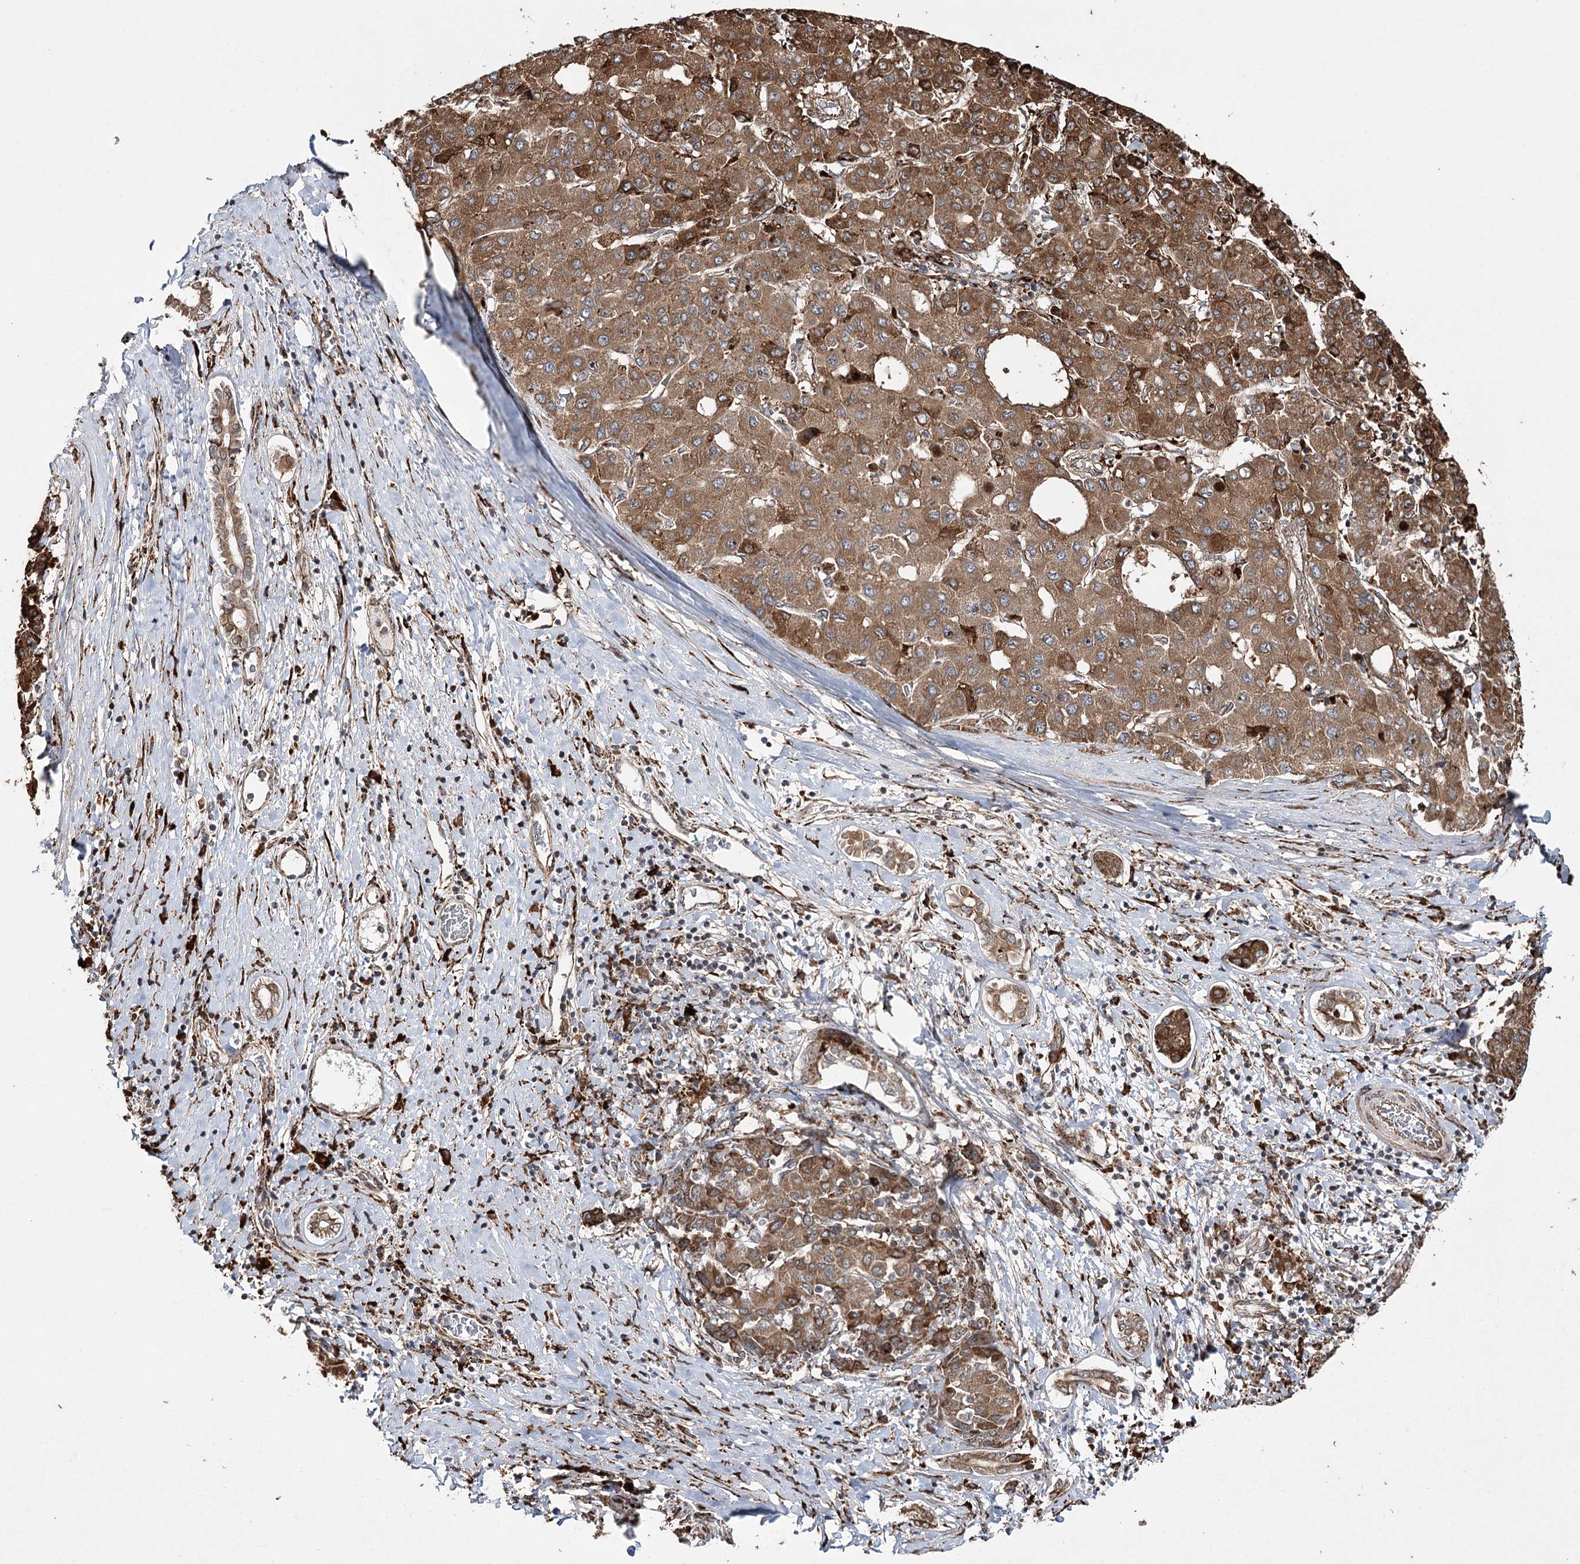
{"staining": {"intensity": "moderate", "quantity": ">75%", "location": "cytoplasmic/membranous"}, "tissue": "liver cancer", "cell_type": "Tumor cells", "image_type": "cancer", "snomed": [{"axis": "morphology", "description": "Carcinoma, Hepatocellular, NOS"}, {"axis": "topography", "description": "Liver"}], "caption": "IHC image of liver hepatocellular carcinoma stained for a protein (brown), which reveals medium levels of moderate cytoplasmic/membranous expression in about >75% of tumor cells.", "gene": "FANCL", "patient": {"sex": "male", "age": 65}}